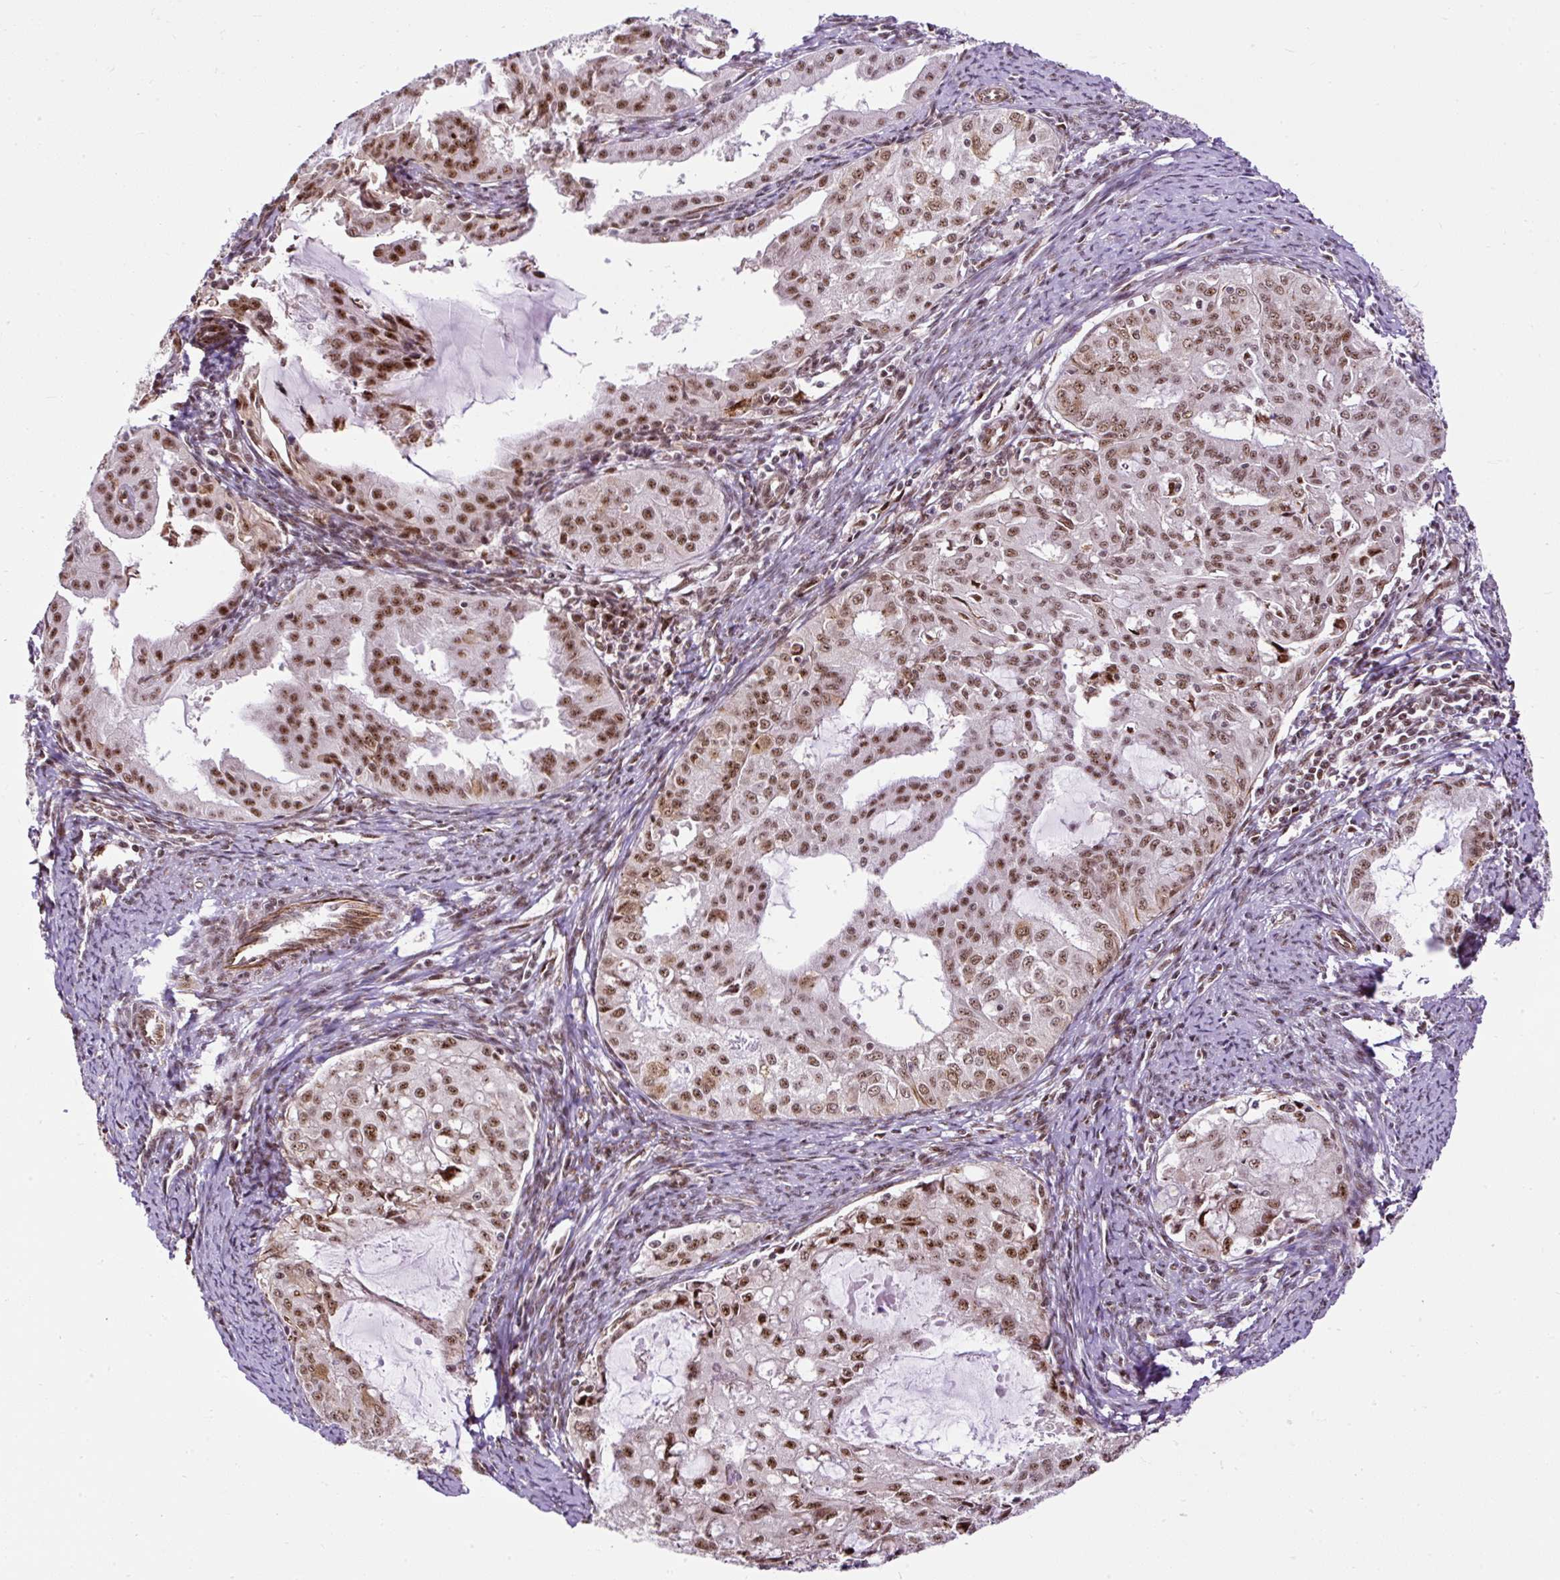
{"staining": {"intensity": "moderate", "quantity": ">75%", "location": "nuclear"}, "tissue": "endometrial cancer", "cell_type": "Tumor cells", "image_type": "cancer", "snomed": [{"axis": "morphology", "description": "Adenocarcinoma, NOS"}, {"axis": "topography", "description": "Endometrium"}], "caption": "Protein analysis of endometrial adenocarcinoma tissue displays moderate nuclear expression in about >75% of tumor cells.", "gene": "LUC7L2", "patient": {"sex": "female", "age": 70}}